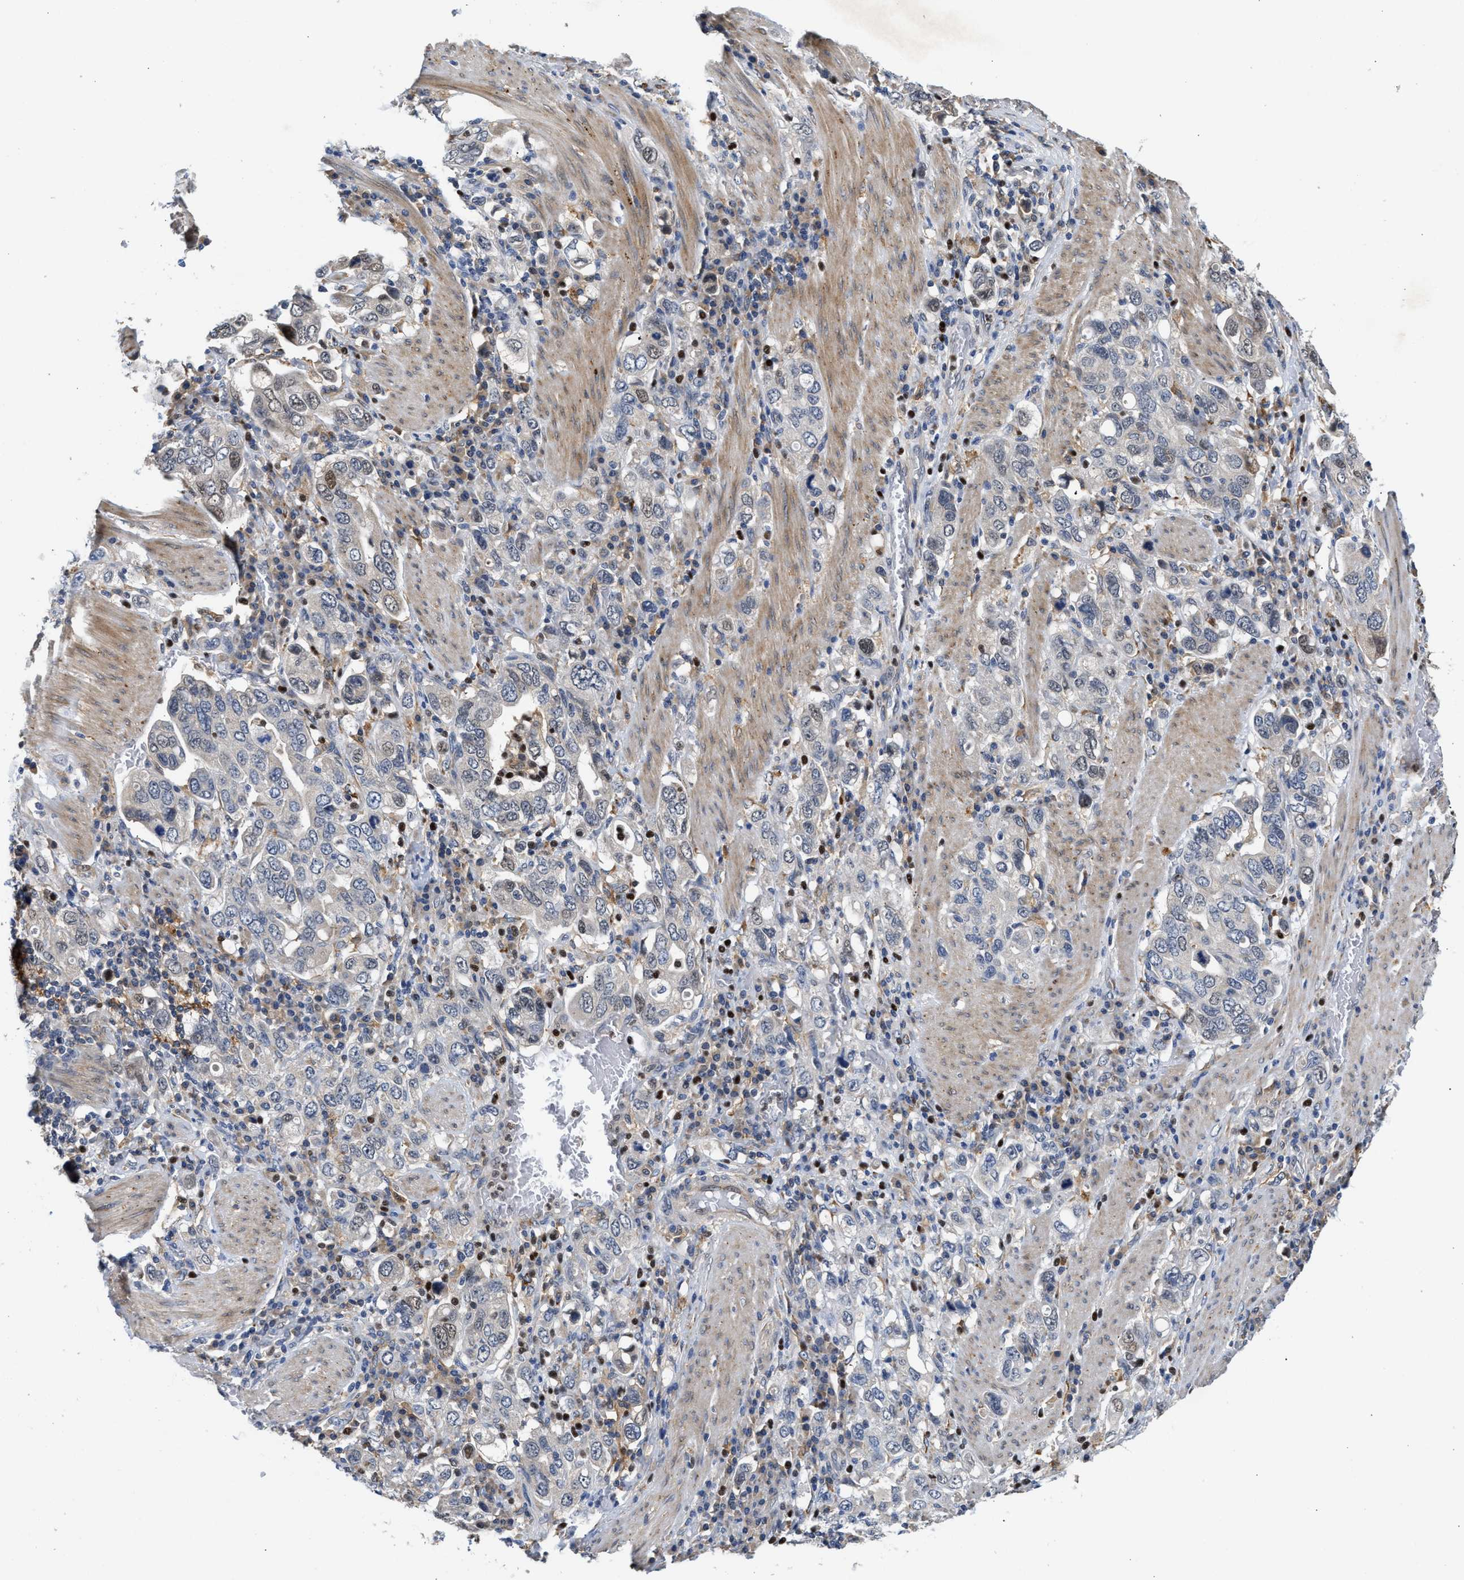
{"staining": {"intensity": "negative", "quantity": "none", "location": "none"}, "tissue": "stomach cancer", "cell_type": "Tumor cells", "image_type": "cancer", "snomed": [{"axis": "morphology", "description": "Adenocarcinoma, NOS"}, {"axis": "topography", "description": "Stomach, upper"}], "caption": "DAB (3,3'-diaminobenzidine) immunohistochemical staining of human stomach adenocarcinoma displays no significant expression in tumor cells.", "gene": "PPM1L", "patient": {"sex": "male", "age": 62}}